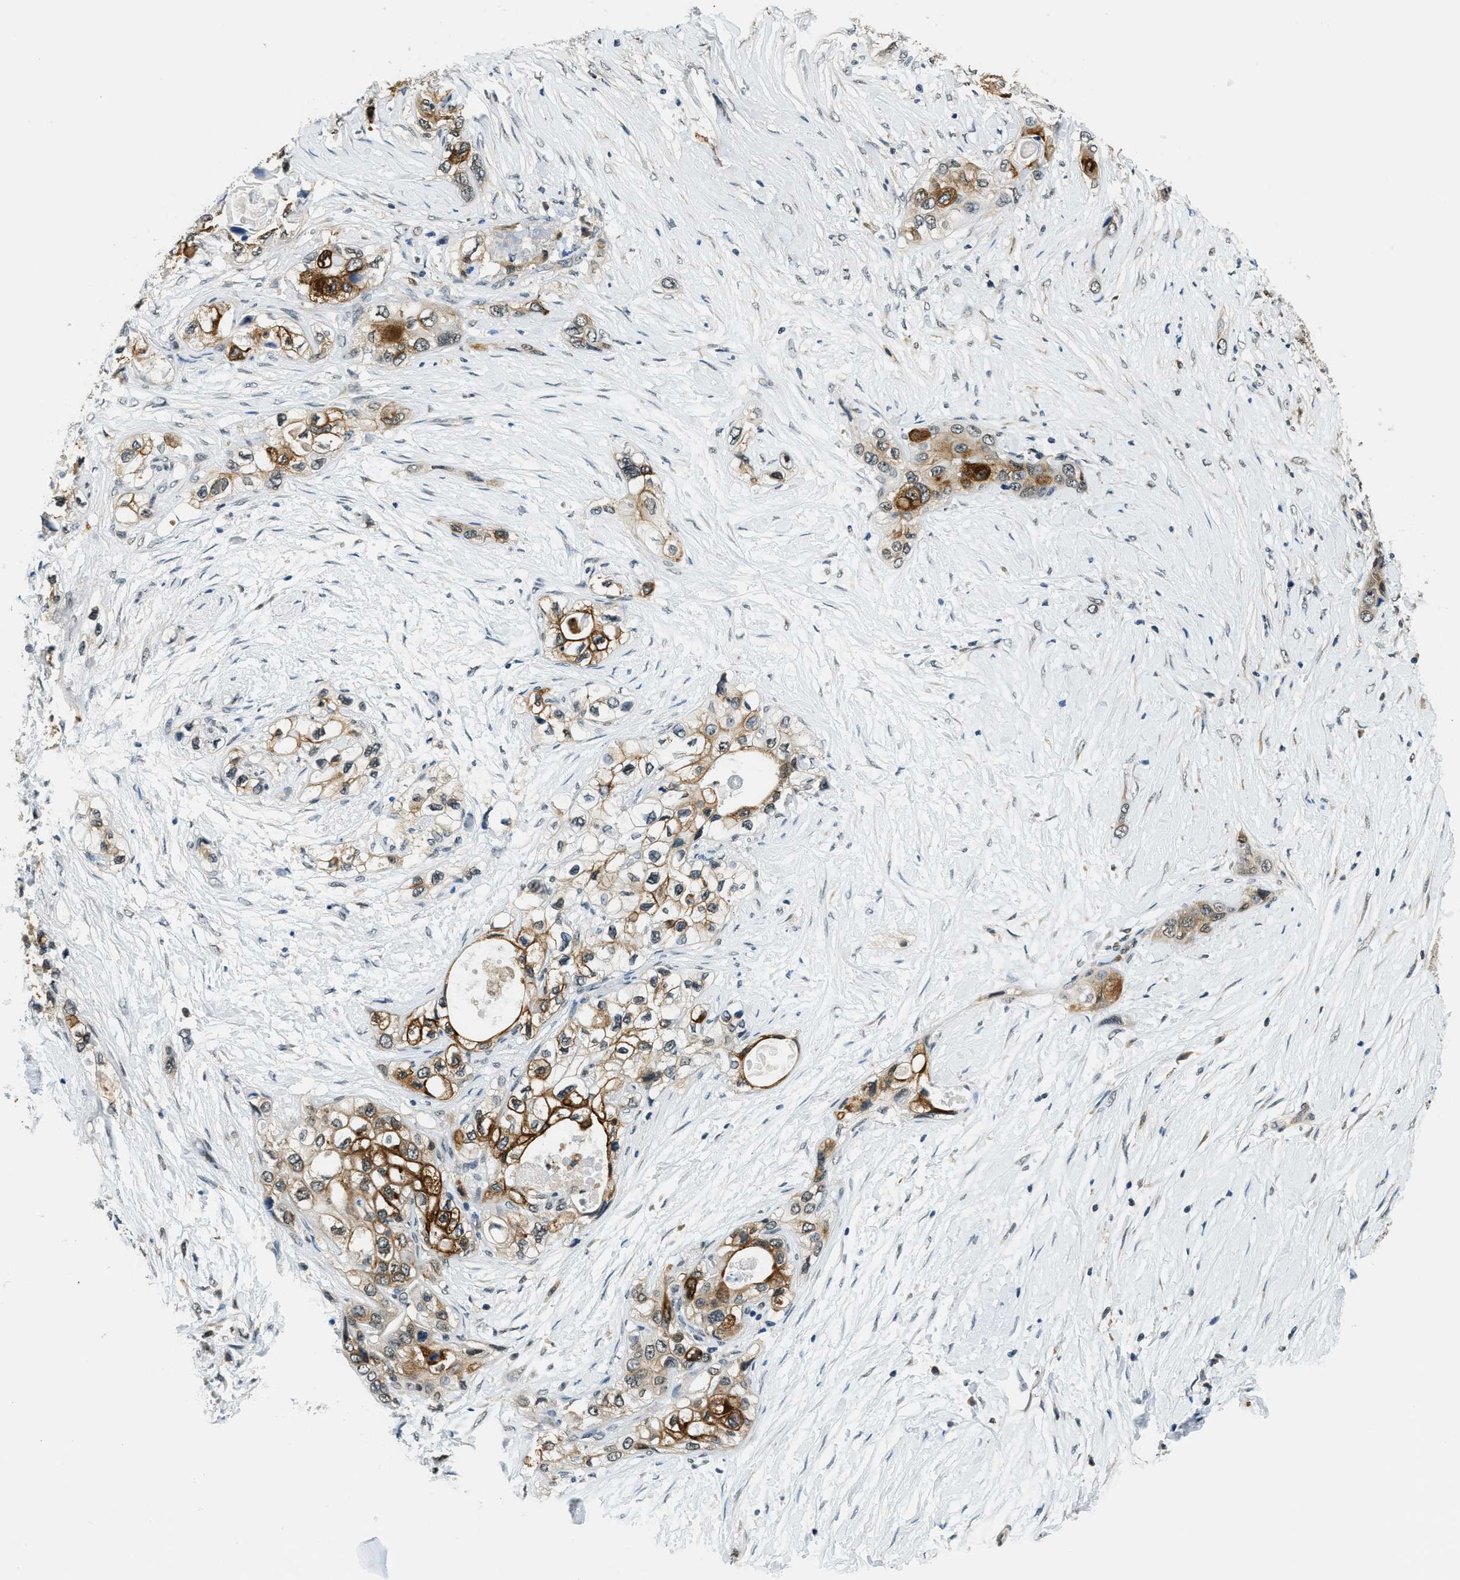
{"staining": {"intensity": "moderate", "quantity": "25%-75%", "location": "cytoplasmic/membranous"}, "tissue": "pancreatic cancer", "cell_type": "Tumor cells", "image_type": "cancer", "snomed": [{"axis": "morphology", "description": "Adenocarcinoma, NOS"}, {"axis": "topography", "description": "Pancreas"}], "caption": "This image displays immunohistochemistry staining of adenocarcinoma (pancreatic), with medium moderate cytoplasmic/membranous expression in approximately 25%-75% of tumor cells.", "gene": "RAB11FIP1", "patient": {"sex": "female", "age": 70}}